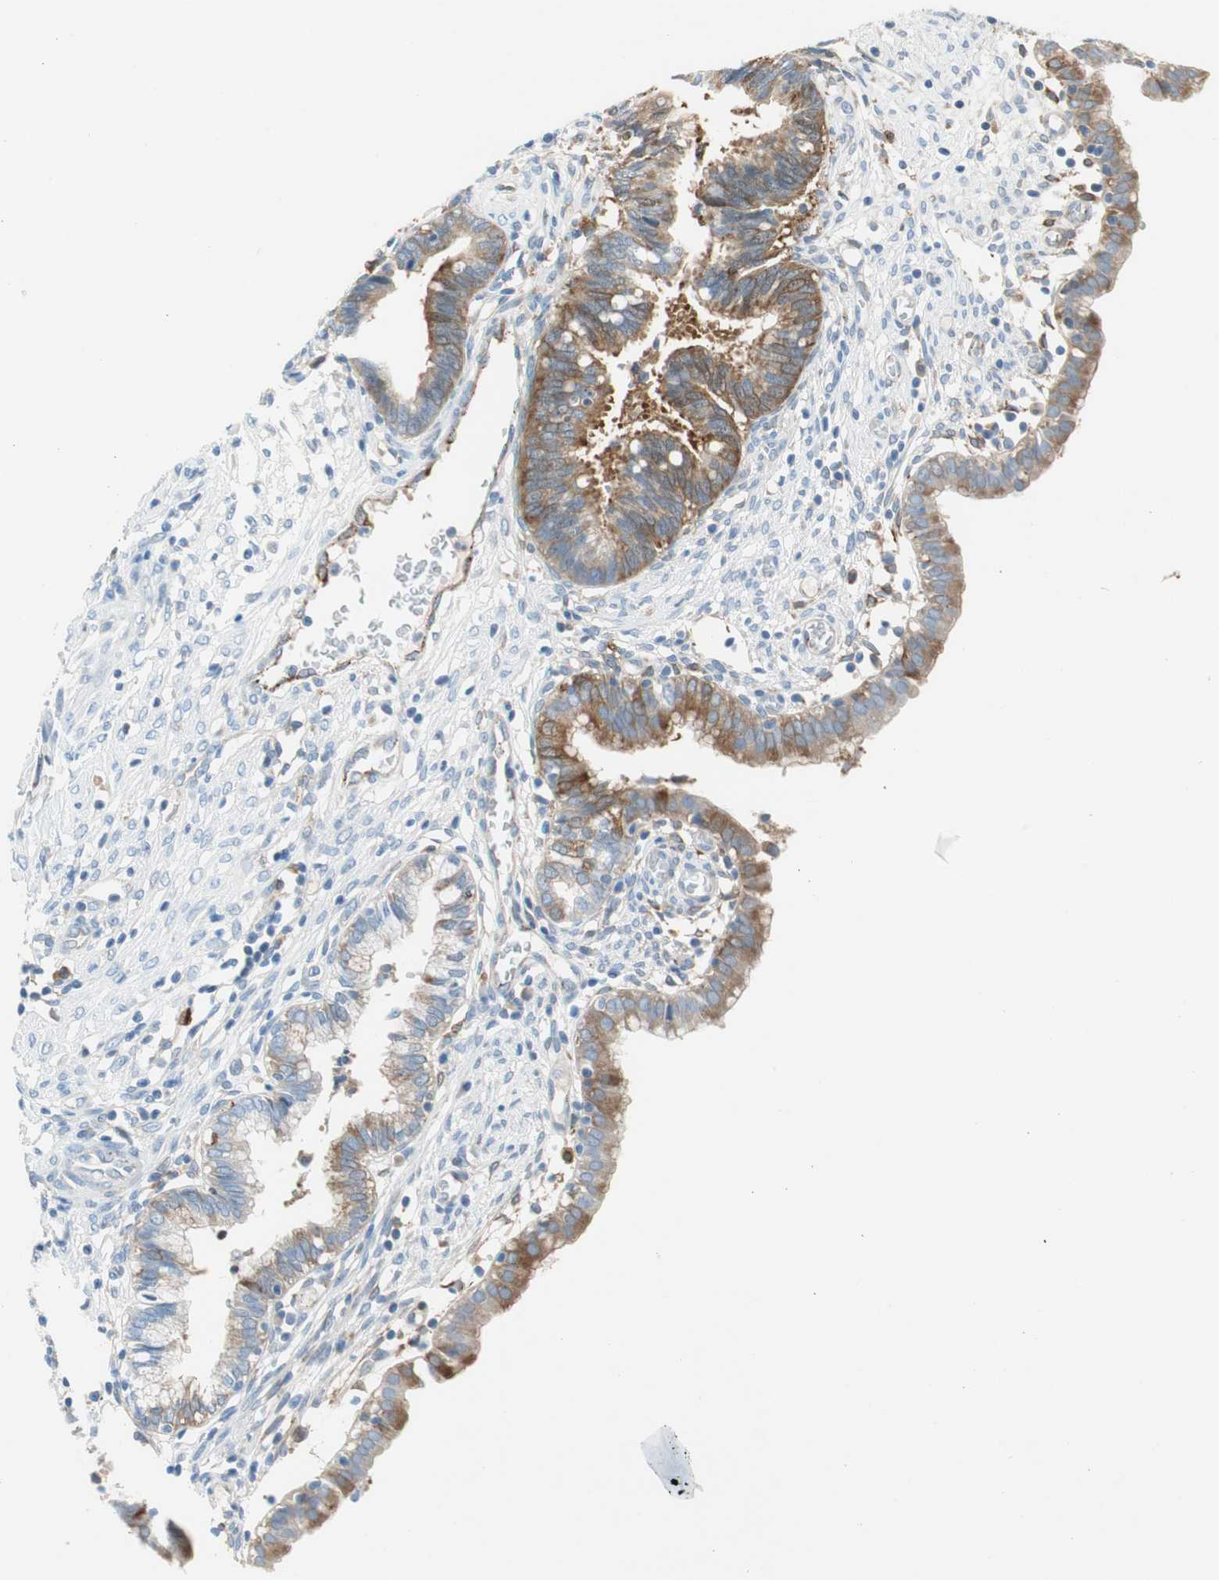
{"staining": {"intensity": "moderate", "quantity": "25%-75%", "location": "cytoplasmic/membranous"}, "tissue": "cervical cancer", "cell_type": "Tumor cells", "image_type": "cancer", "snomed": [{"axis": "morphology", "description": "Adenocarcinoma, NOS"}, {"axis": "topography", "description": "Cervix"}], "caption": "A photomicrograph of cervical cancer stained for a protein shows moderate cytoplasmic/membranous brown staining in tumor cells.", "gene": "GLUL", "patient": {"sex": "female", "age": 44}}